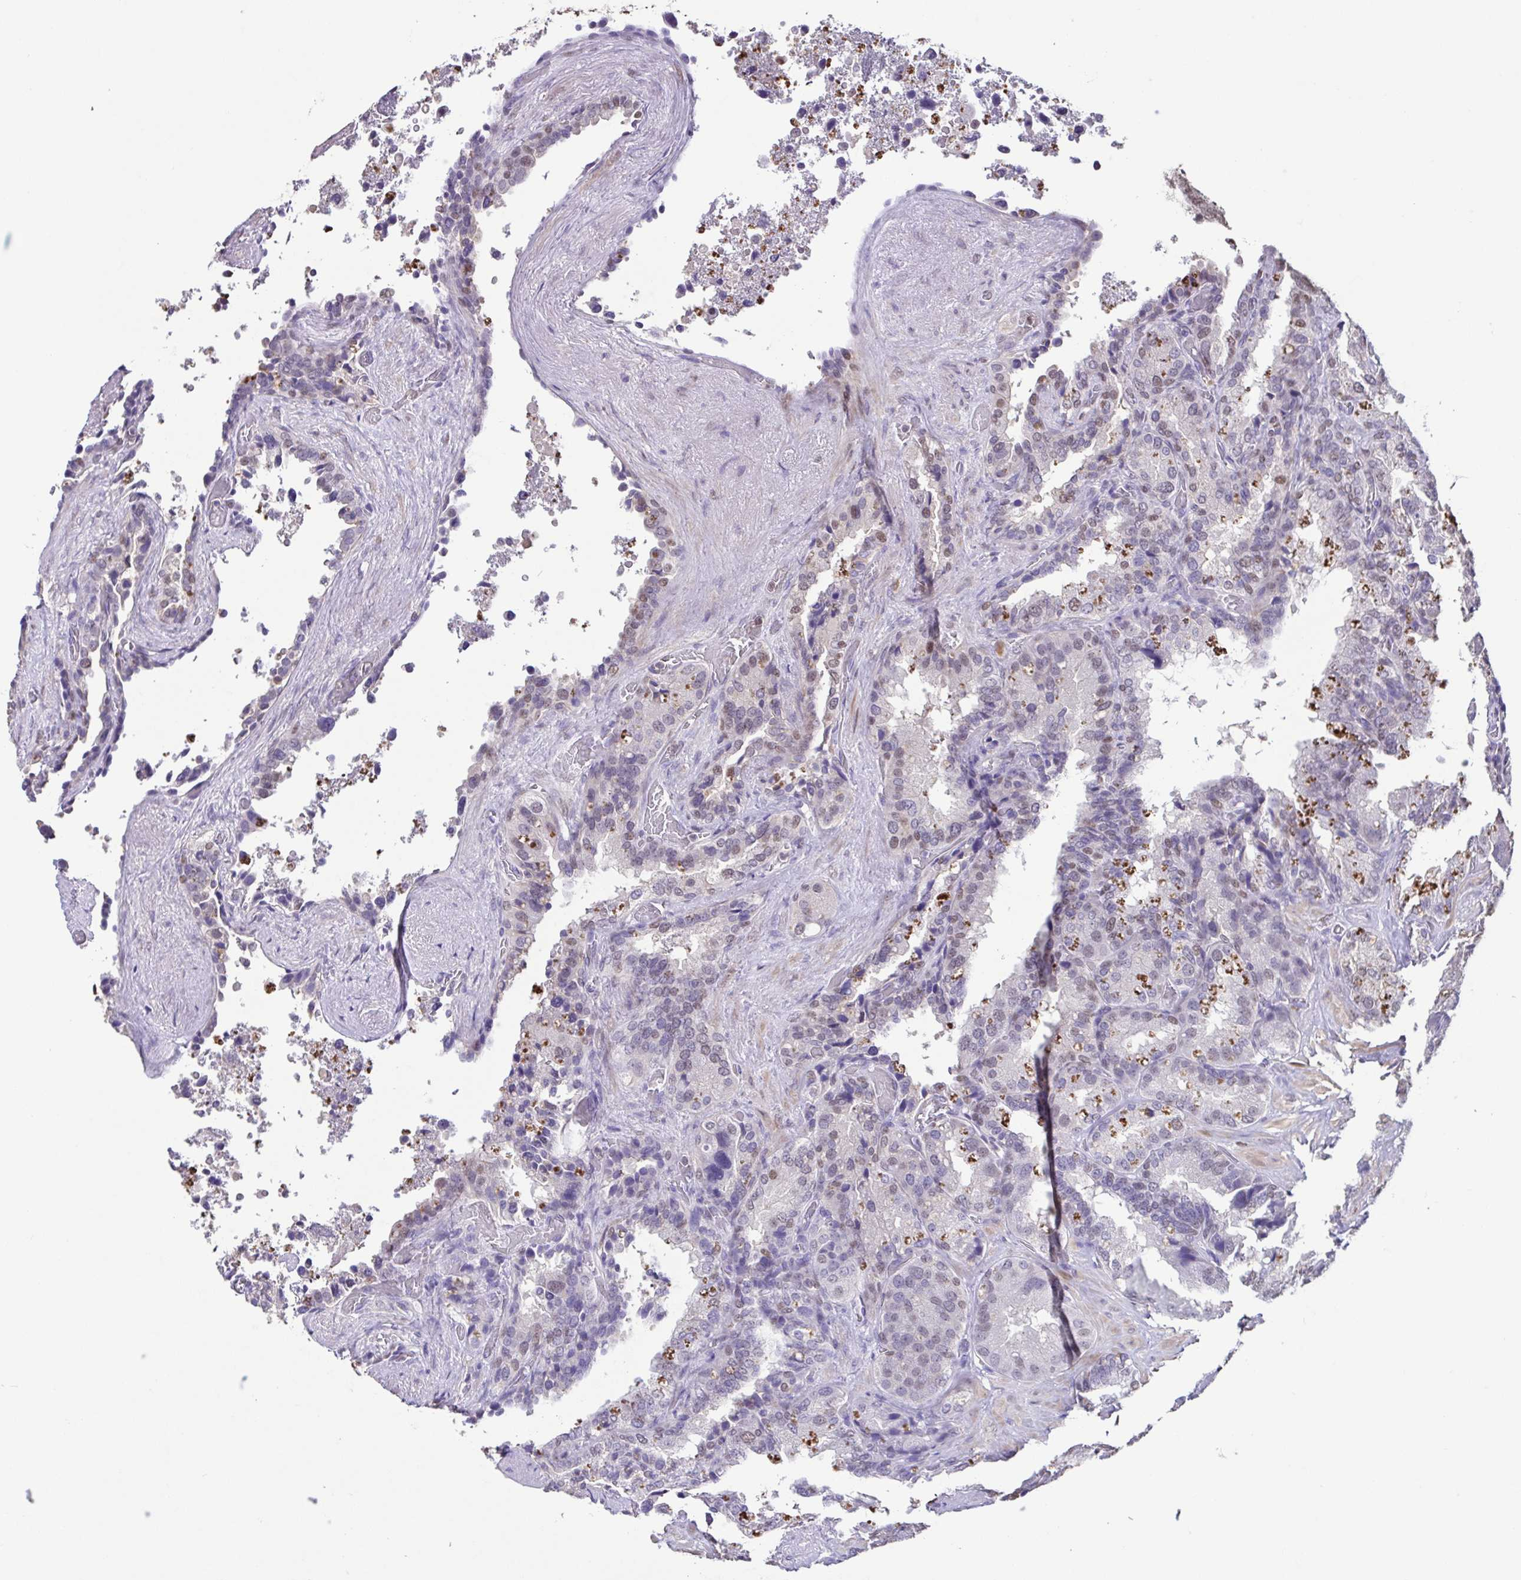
{"staining": {"intensity": "moderate", "quantity": "<25%", "location": "cytoplasmic/membranous"}, "tissue": "seminal vesicle", "cell_type": "Glandular cells", "image_type": "normal", "snomed": [{"axis": "morphology", "description": "Normal tissue, NOS"}, {"axis": "topography", "description": "Seminal veicle"}], "caption": "Seminal vesicle stained for a protein shows moderate cytoplasmic/membranous positivity in glandular cells. (Stains: DAB in brown, nuclei in blue, Microscopy: brightfield microscopy at high magnification).", "gene": "ACTRT3", "patient": {"sex": "male", "age": 60}}